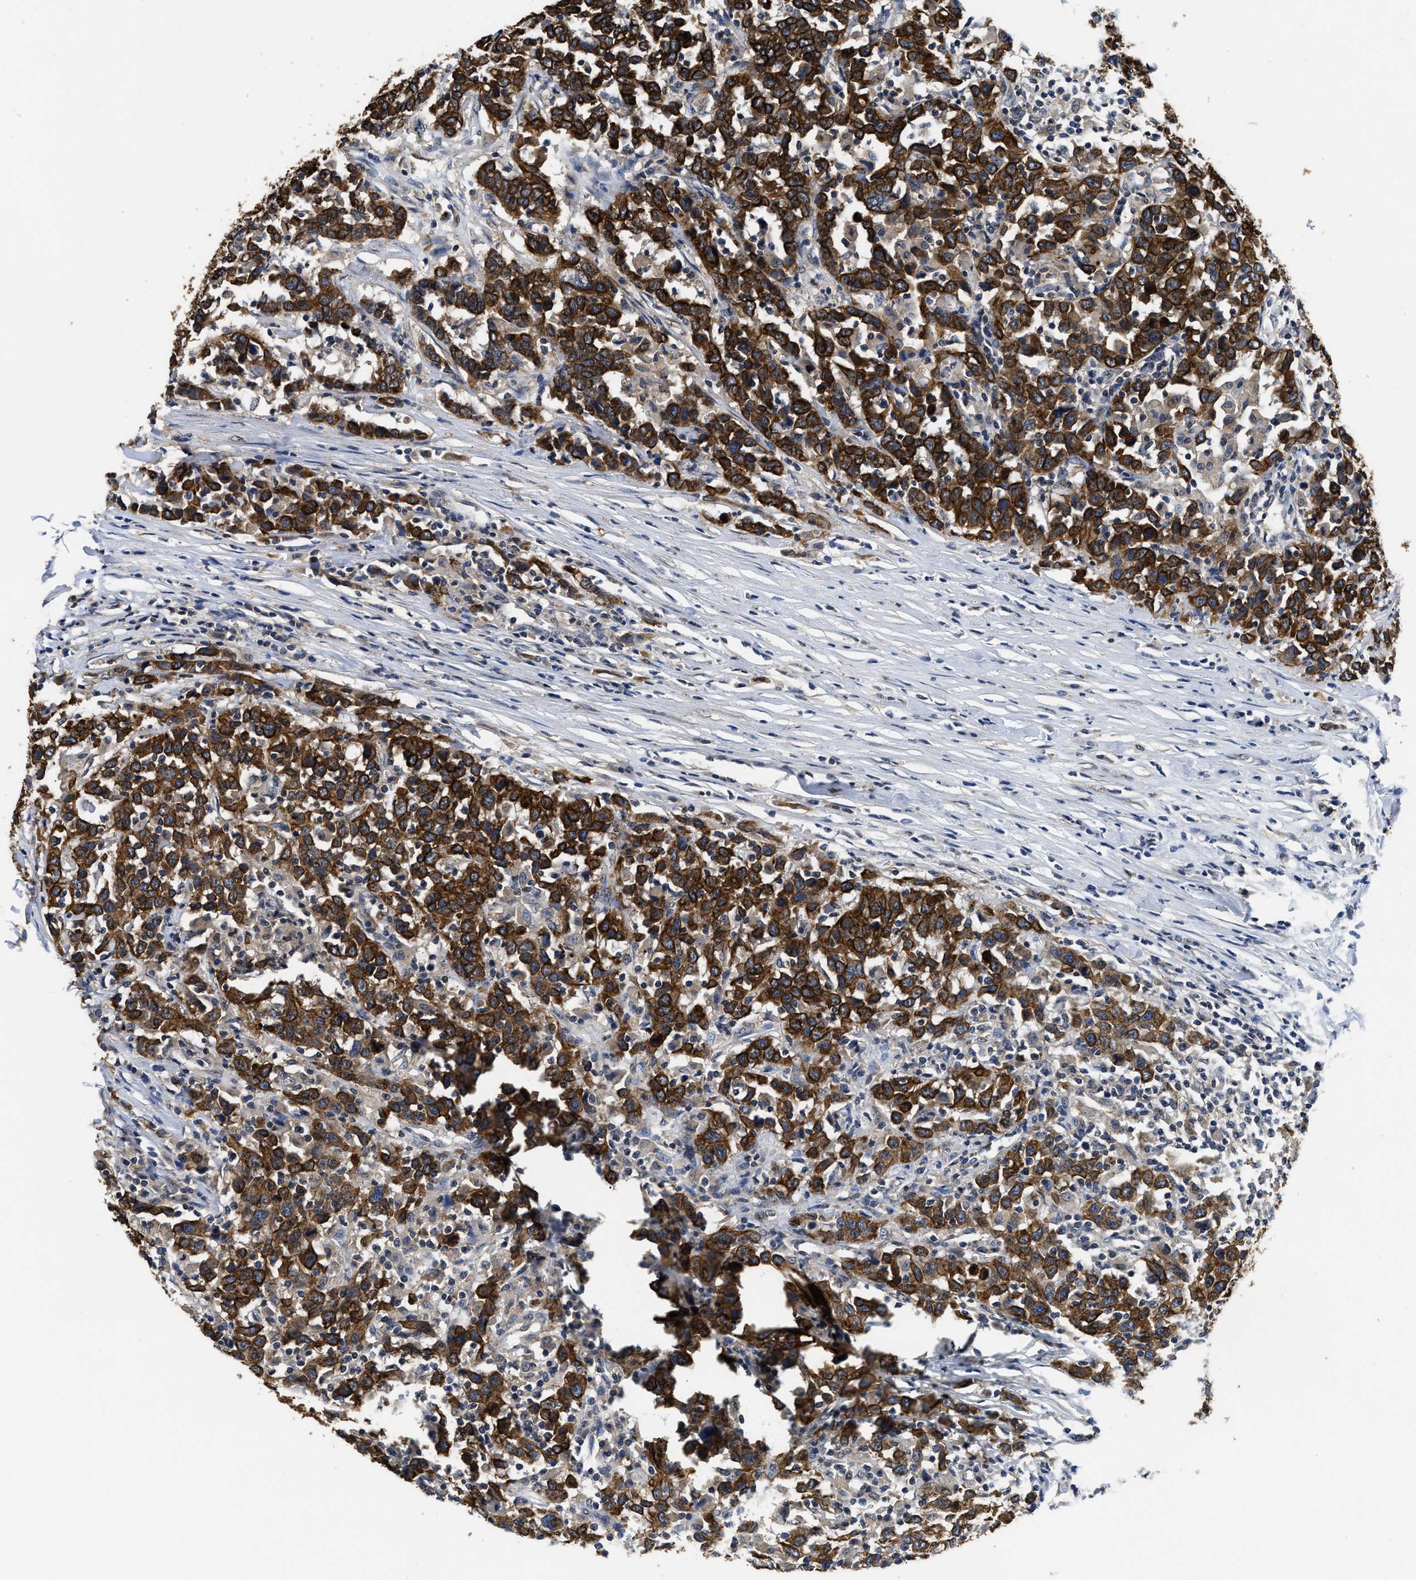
{"staining": {"intensity": "strong", "quantity": ">75%", "location": "cytoplasmic/membranous"}, "tissue": "urothelial cancer", "cell_type": "Tumor cells", "image_type": "cancer", "snomed": [{"axis": "morphology", "description": "Urothelial carcinoma, High grade"}, {"axis": "topography", "description": "Urinary bladder"}], "caption": "Urothelial carcinoma (high-grade) stained with a protein marker displays strong staining in tumor cells.", "gene": "CTNNA1", "patient": {"sex": "male", "age": 61}}